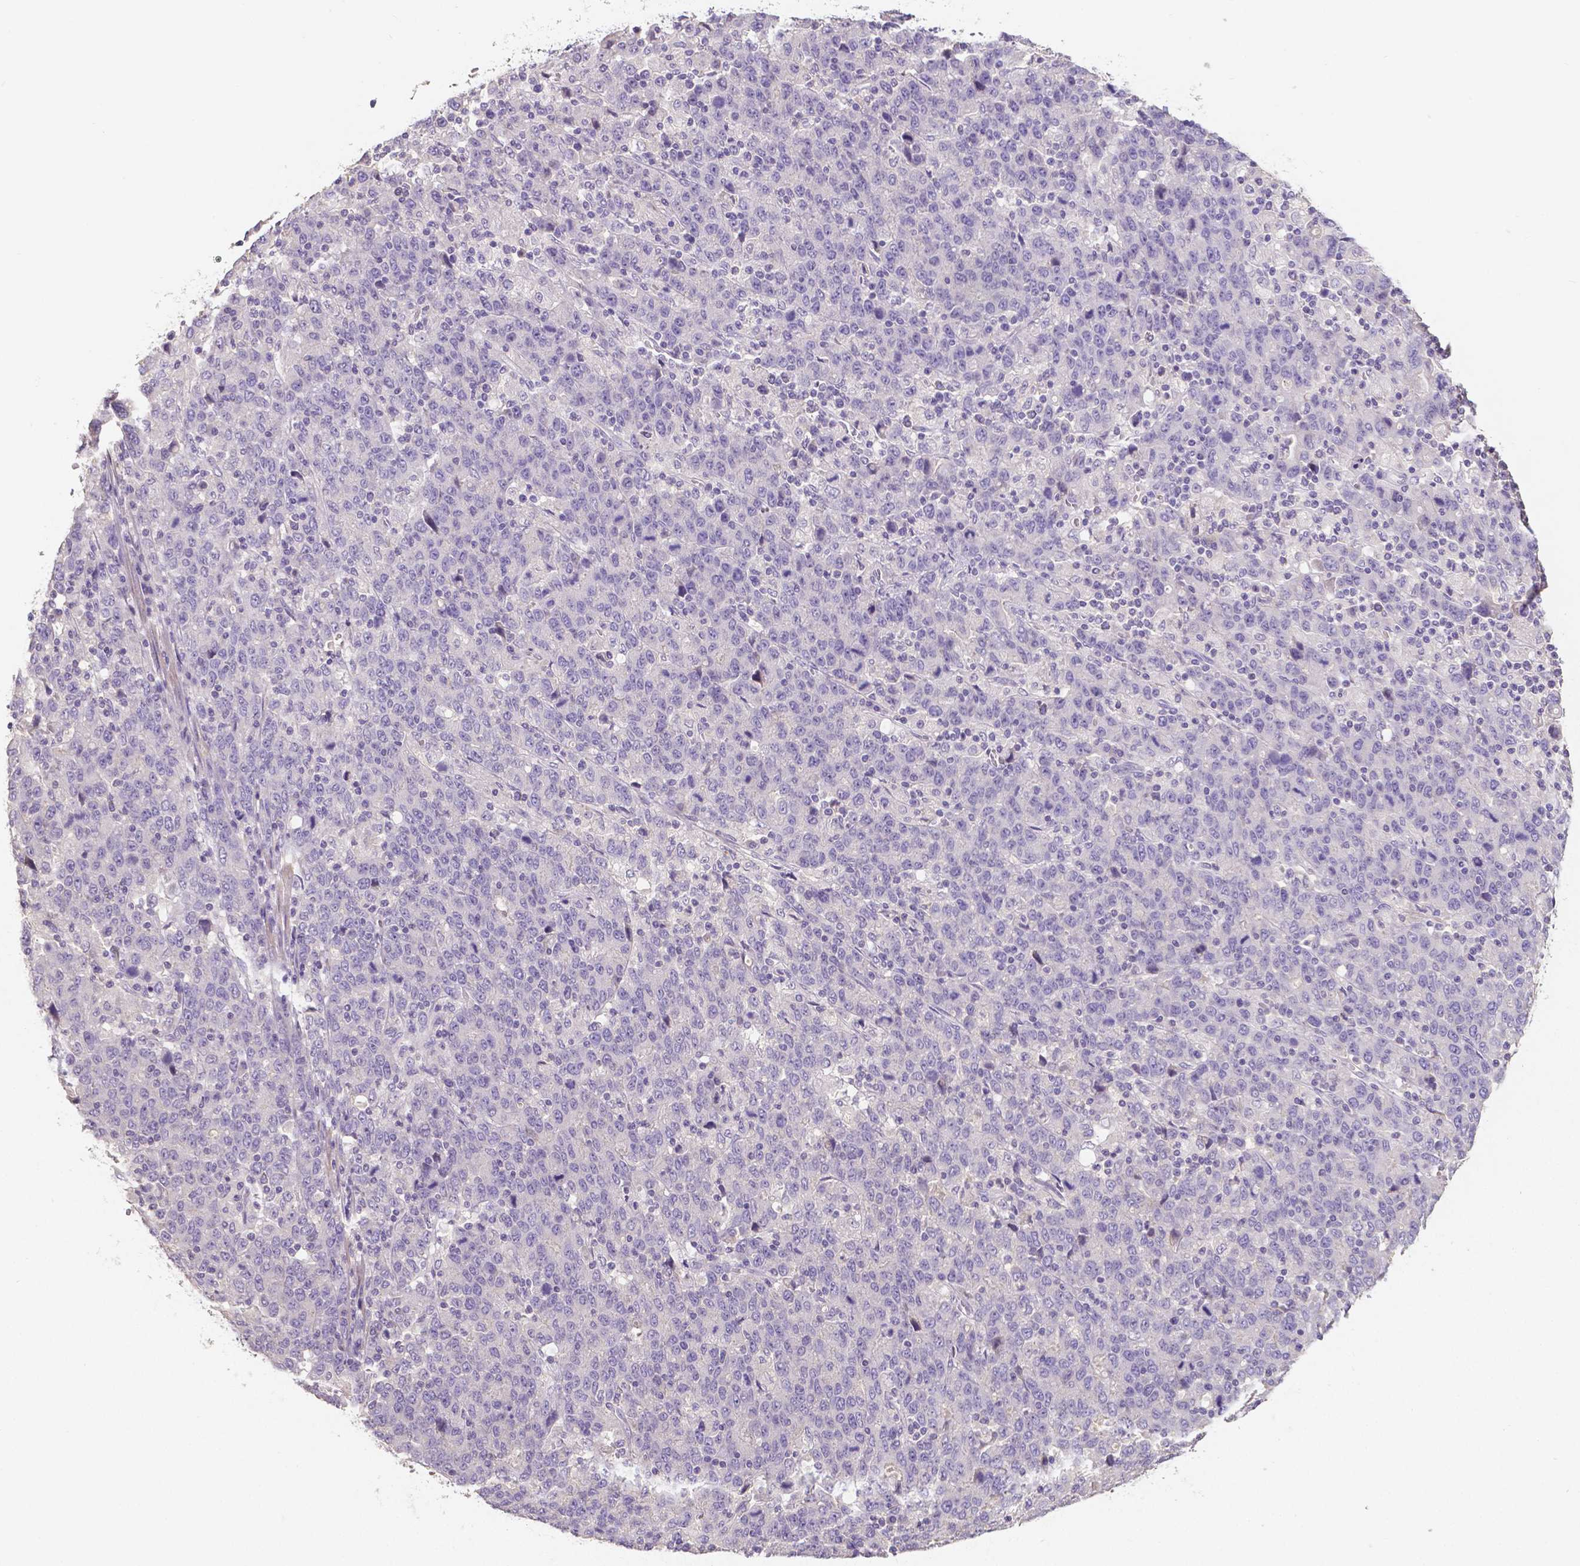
{"staining": {"intensity": "negative", "quantity": "none", "location": "none"}, "tissue": "stomach cancer", "cell_type": "Tumor cells", "image_type": "cancer", "snomed": [{"axis": "morphology", "description": "Adenocarcinoma, NOS"}, {"axis": "topography", "description": "Stomach, upper"}], "caption": "Tumor cells show no significant expression in adenocarcinoma (stomach).", "gene": "CRMP1", "patient": {"sex": "male", "age": 69}}